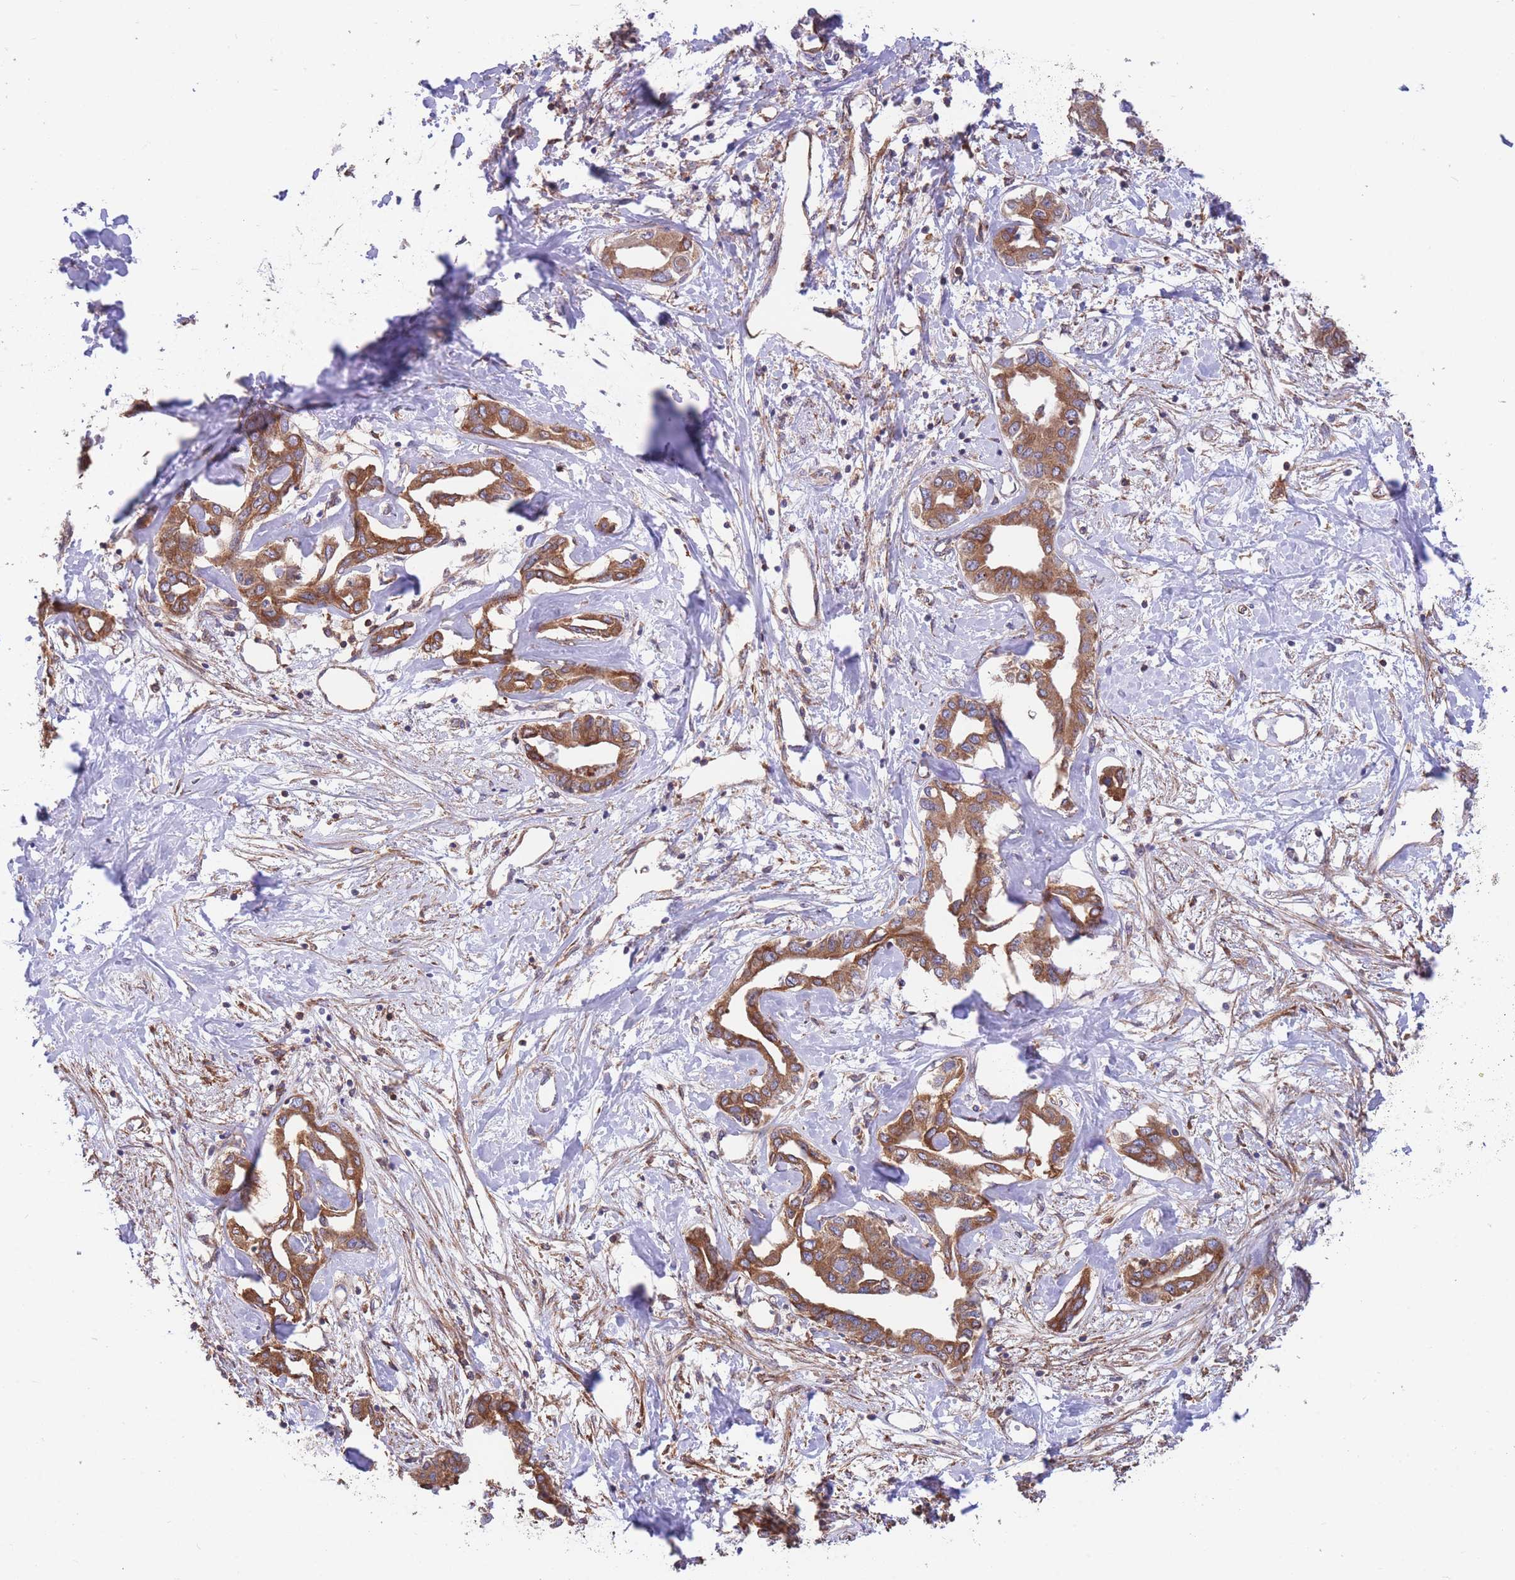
{"staining": {"intensity": "strong", "quantity": ">75%", "location": "cytoplasmic/membranous"}, "tissue": "liver cancer", "cell_type": "Tumor cells", "image_type": "cancer", "snomed": [{"axis": "morphology", "description": "Cholangiocarcinoma"}, {"axis": "topography", "description": "Liver"}], "caption": "Protein staining of cholangiocarcinoma (liver) tissue displays strong cytoplasmic/membranous expression in approximately >75% of tumor cells. The protein of interest is shown in brown color, while the nuclei are stained blue.", "gene": "LRRN4CL", "patient": {"sex": "male", "age": 59}}